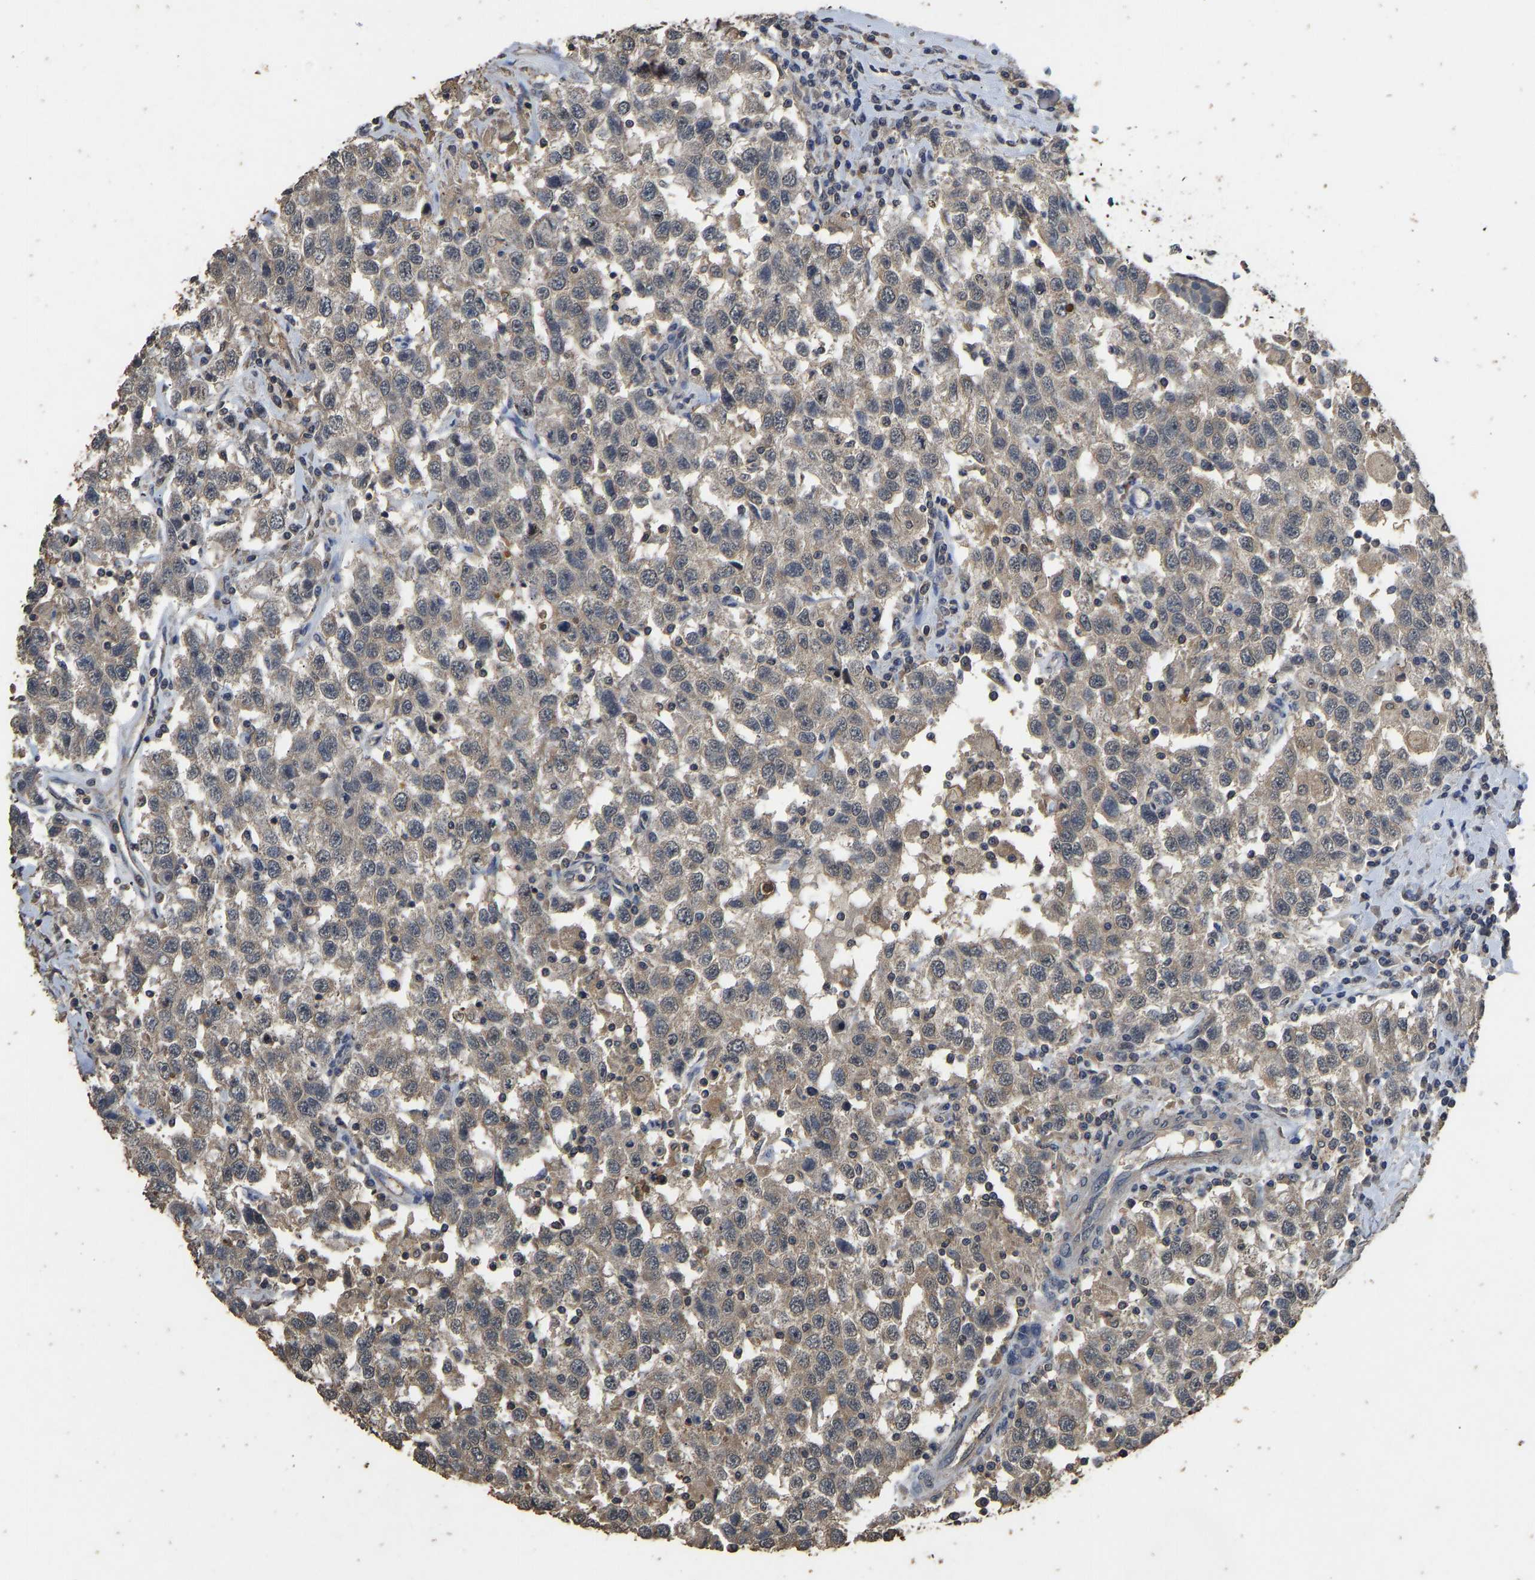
{"staining": {"intensity": "weak", "quantity": ">75%", "location": "cytoplasmic/membranous"}, "tissue": "testis cancer", "cell_type": "Tumor cells", "image_type": "cancer", "snomed": [{"axis": "morphology", "description": "Seminoma, NOS"}, {"axis": "topography", "description": "Testis"}], "caption": "Testis seminoma stained with immunohistochemistry (IHC) reveals weak cytoplasmic/membranous expression in about >75% of tumor cells.", "gene": "CIDEC", "patient": {"sex": "male", "age": 41}}